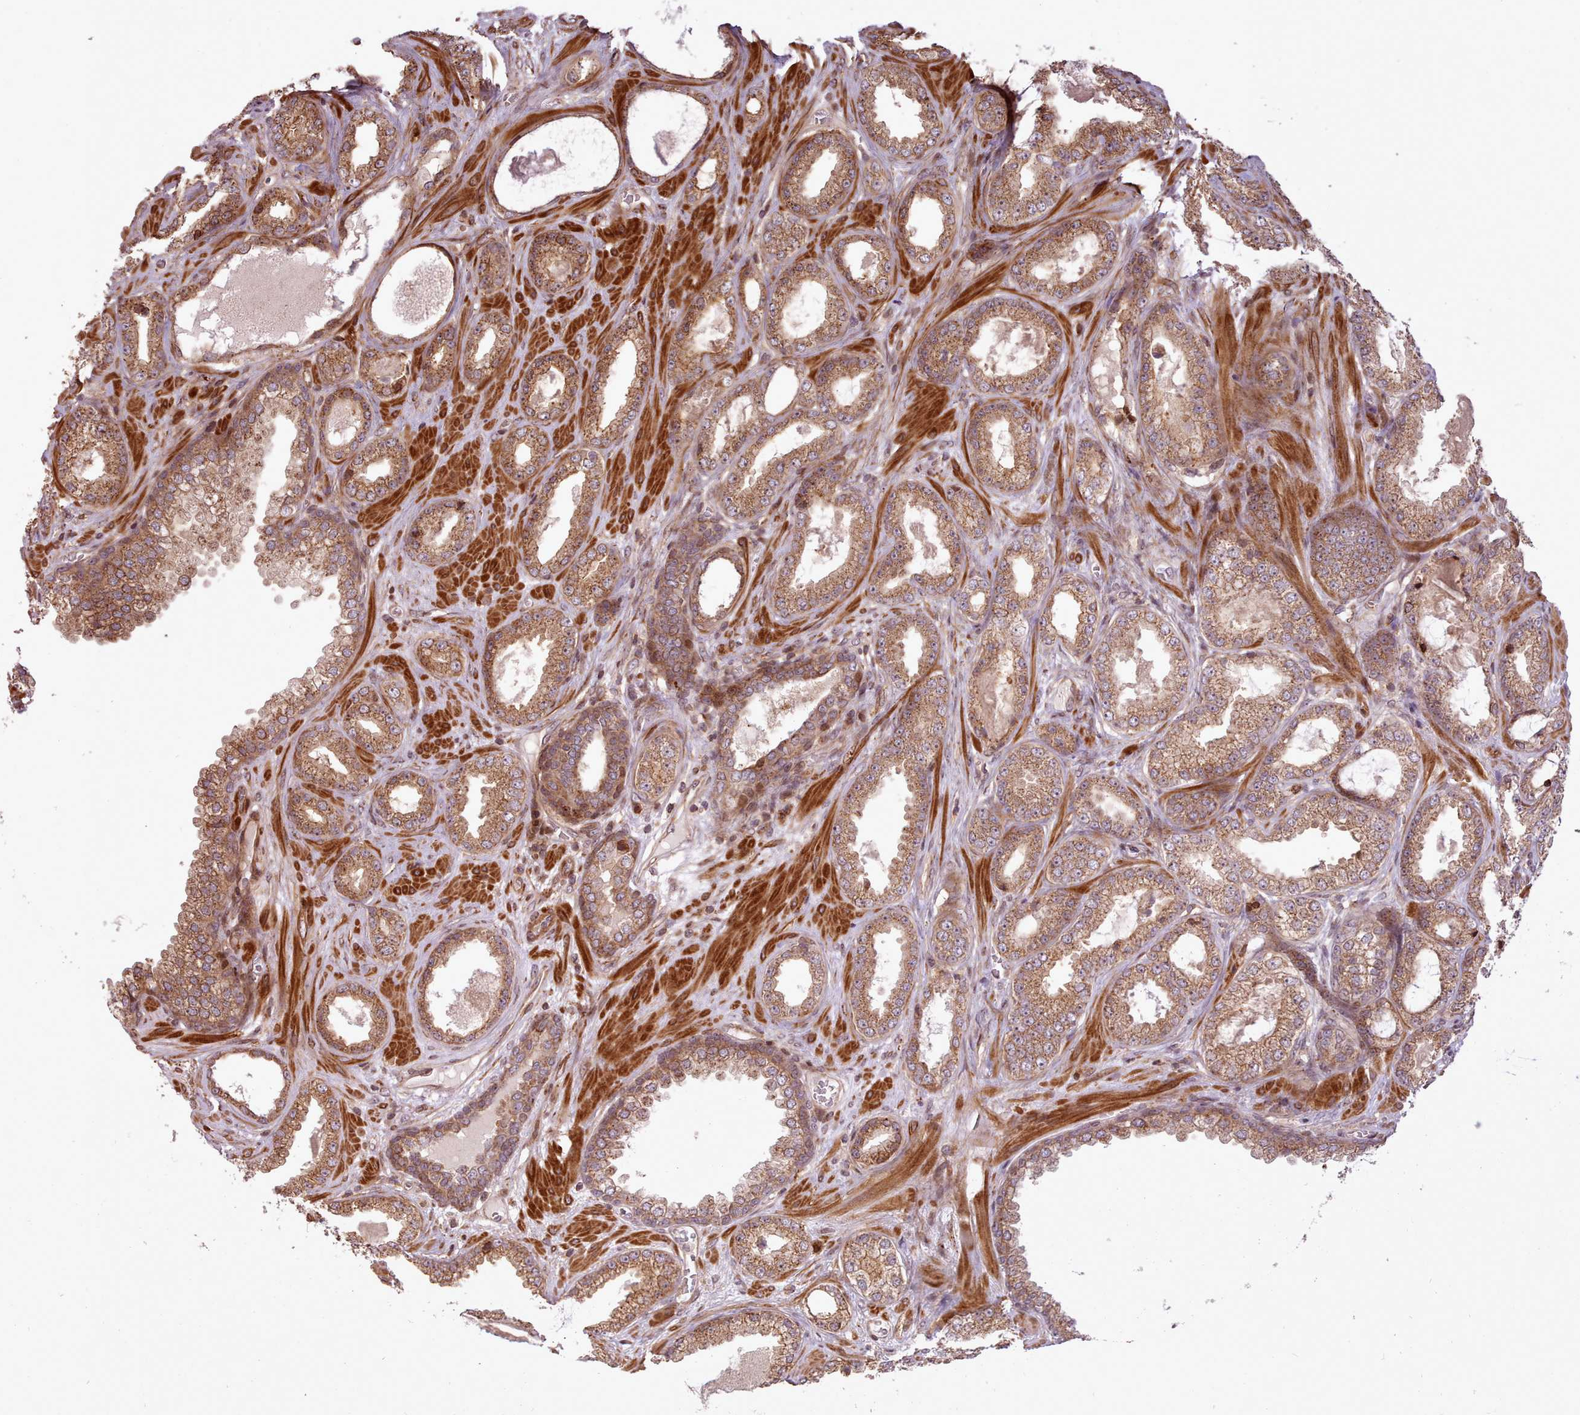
{"staining": {"intensity": "strong", "quantity": ">75%", "location": "cytoplasmic/membranous"}, "tissue": "prostate cancer", "cell_type": "Tumor cells", "image_type": "cancer", "snomed": [{"axis": "morphology", "description": "Adenocarcinoma, Low grade"}, {"axis": "topography", "description": "Prostate"}], "caption": "Low-grade adenocarcinoma (prostate) stained with a protein marker shows strong staining in tumor cells.", "gene": "NLRP7", "patient": {"sex": "male", "age": 57}}